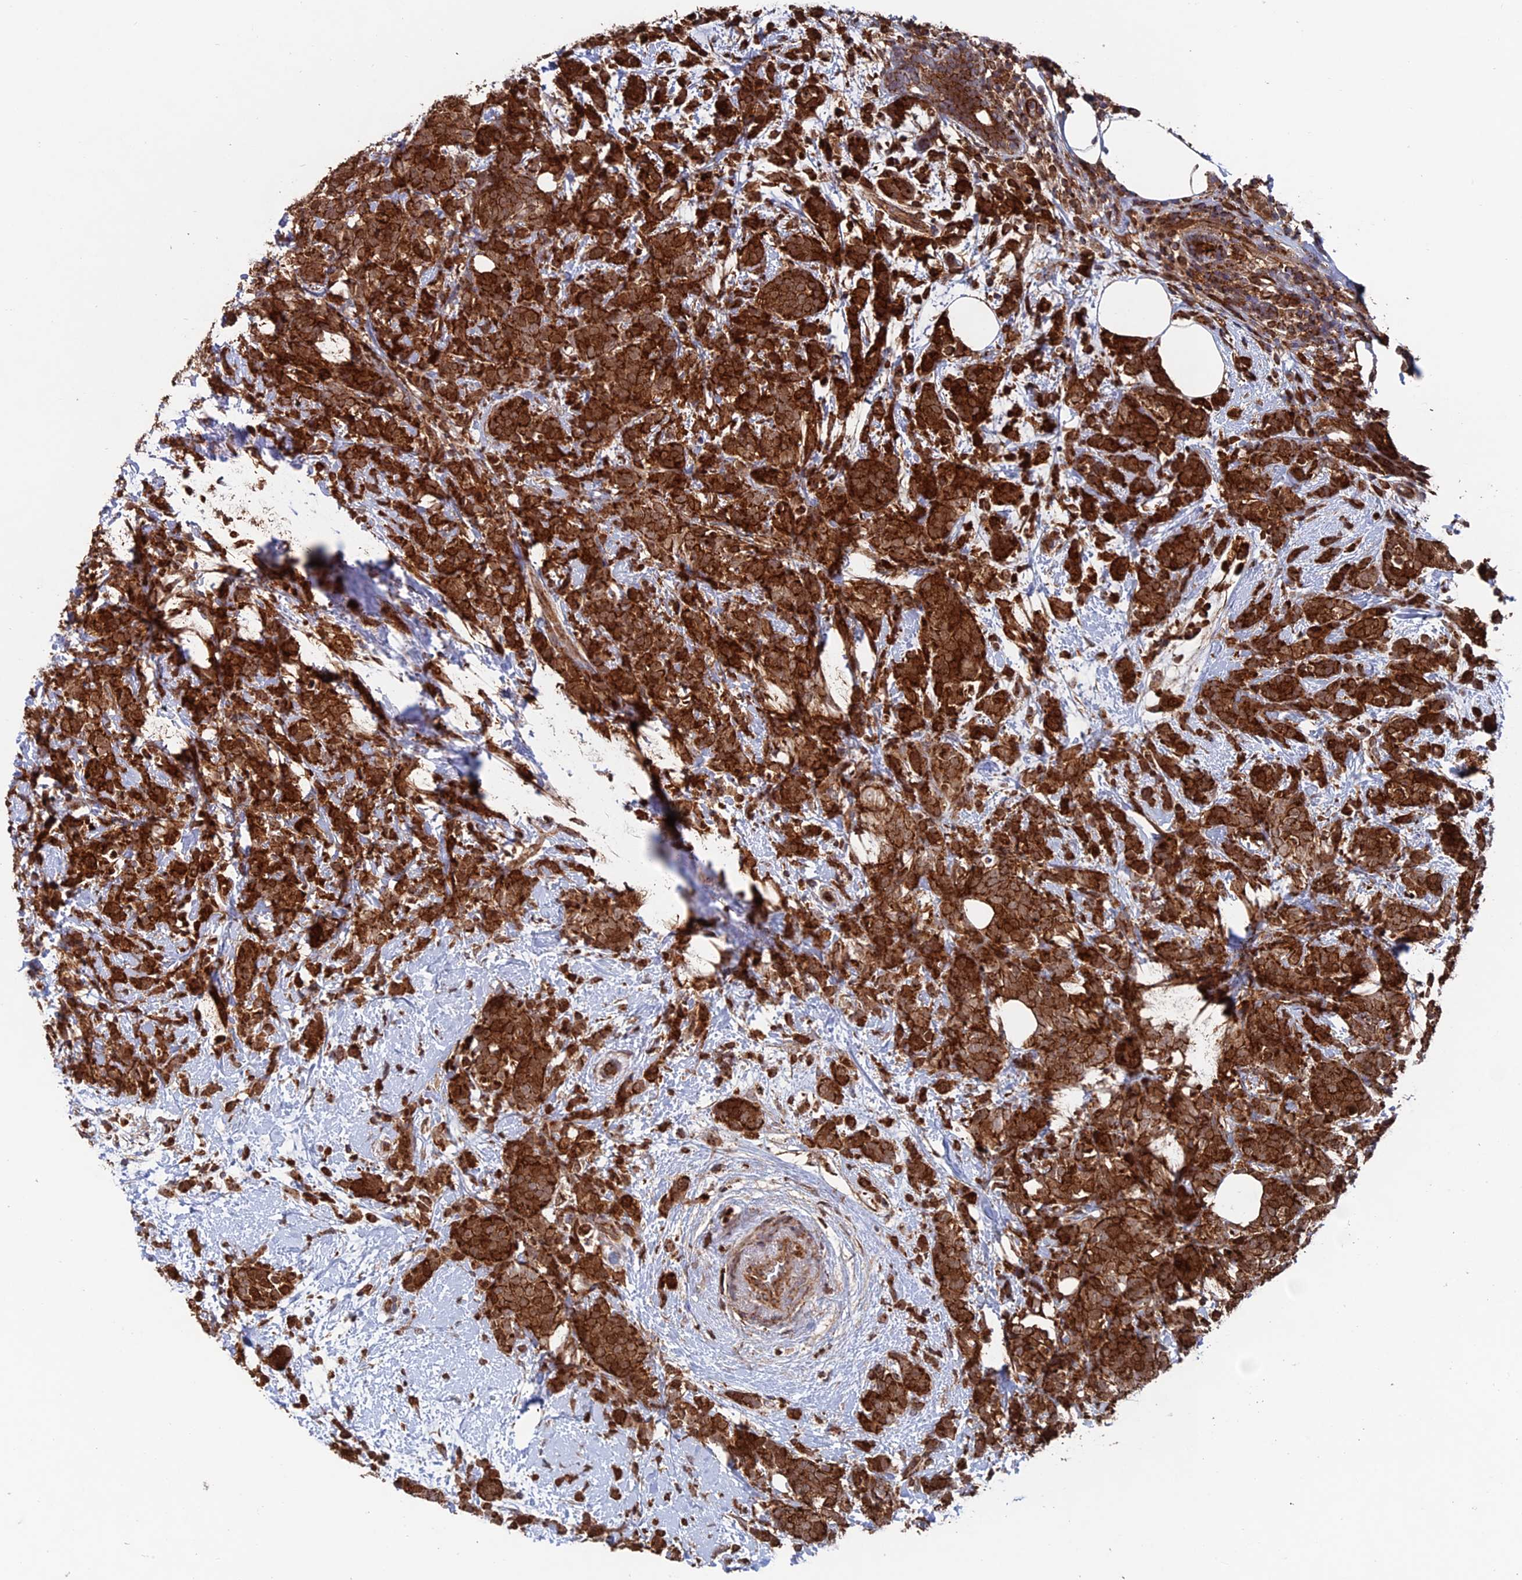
{"staining": {"intensity": "strong", "quantity": ">75%", "location": "cytoplasmic/membranous"}, "tissue": "breast cancer", "cell_type": "Tumor cells", "image_type": "cancer", "snomed": [{"axis": "morphology", "description": "Lobular carcinoma"}, {"axis": "topography", "description": "Breast"}], "caption": "Breast cancer tissue reveals strong cytoplasmic/membranous expression in about >75% of tumor cells, visualized by immunohistochemistry. The protein is shown in brown color, while the nuclei are stained blue.", "gene": "DTYMK", "patient": {"sex": "female", "age": 58}}